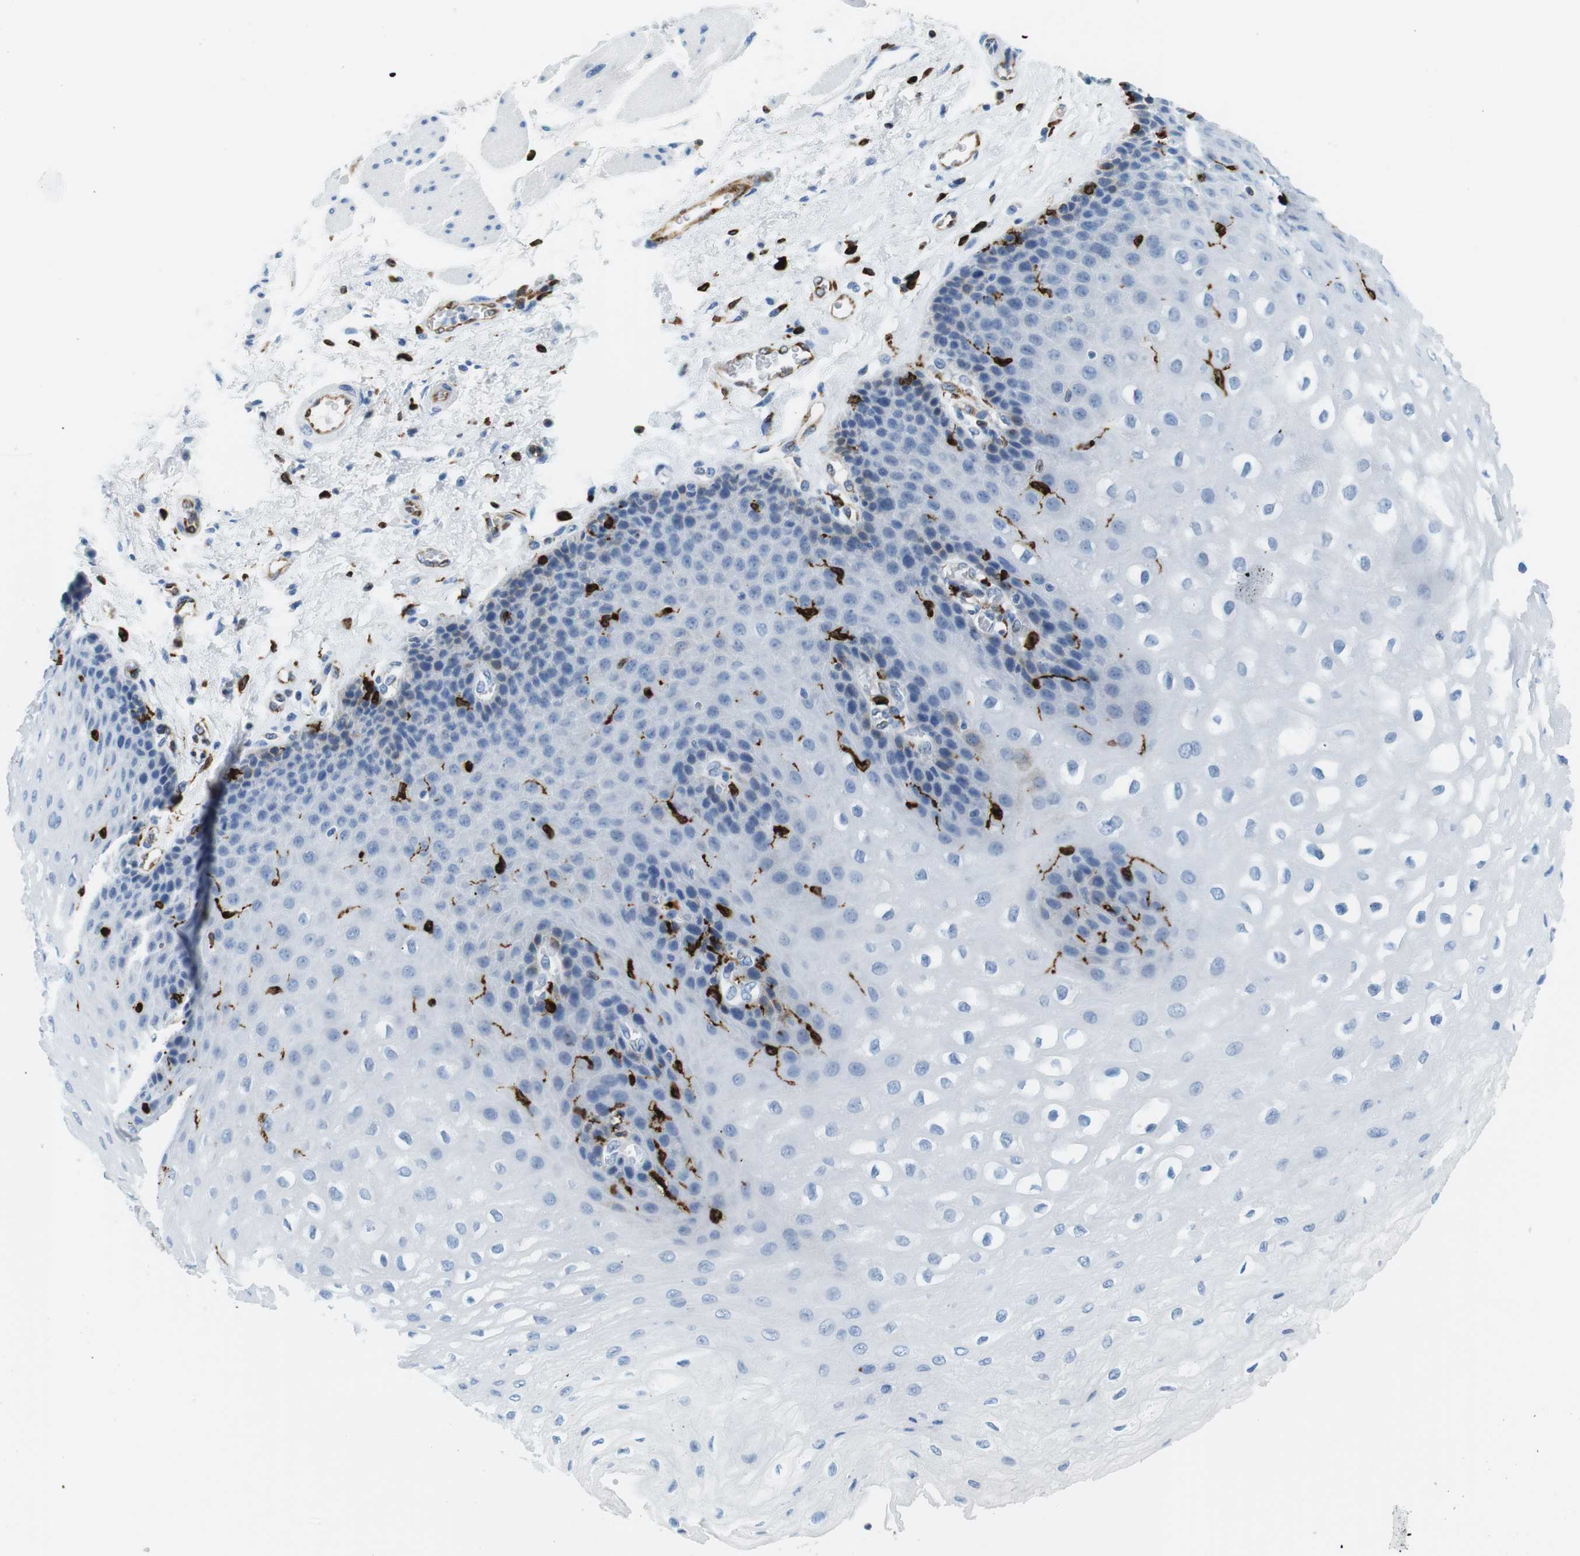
{"staining": {"intensity": "negative", "quantity": "none", "location": "none"}, "tissue": "esophagus", "cell_type": "Squamous epithelial cells", "image_type": "normal", "snomed": [{"axis": "morphology", "description": "Normal tissue, NOS"}, {"axis": "topography", "description": "Esophagus"}], "caption": "Normal esophagus was stained to show a protein in brown. There is no significant positivity in squamous epithelial cells.", "gene": "CIITA", "patient": {"sex": "female", "age": 72}}